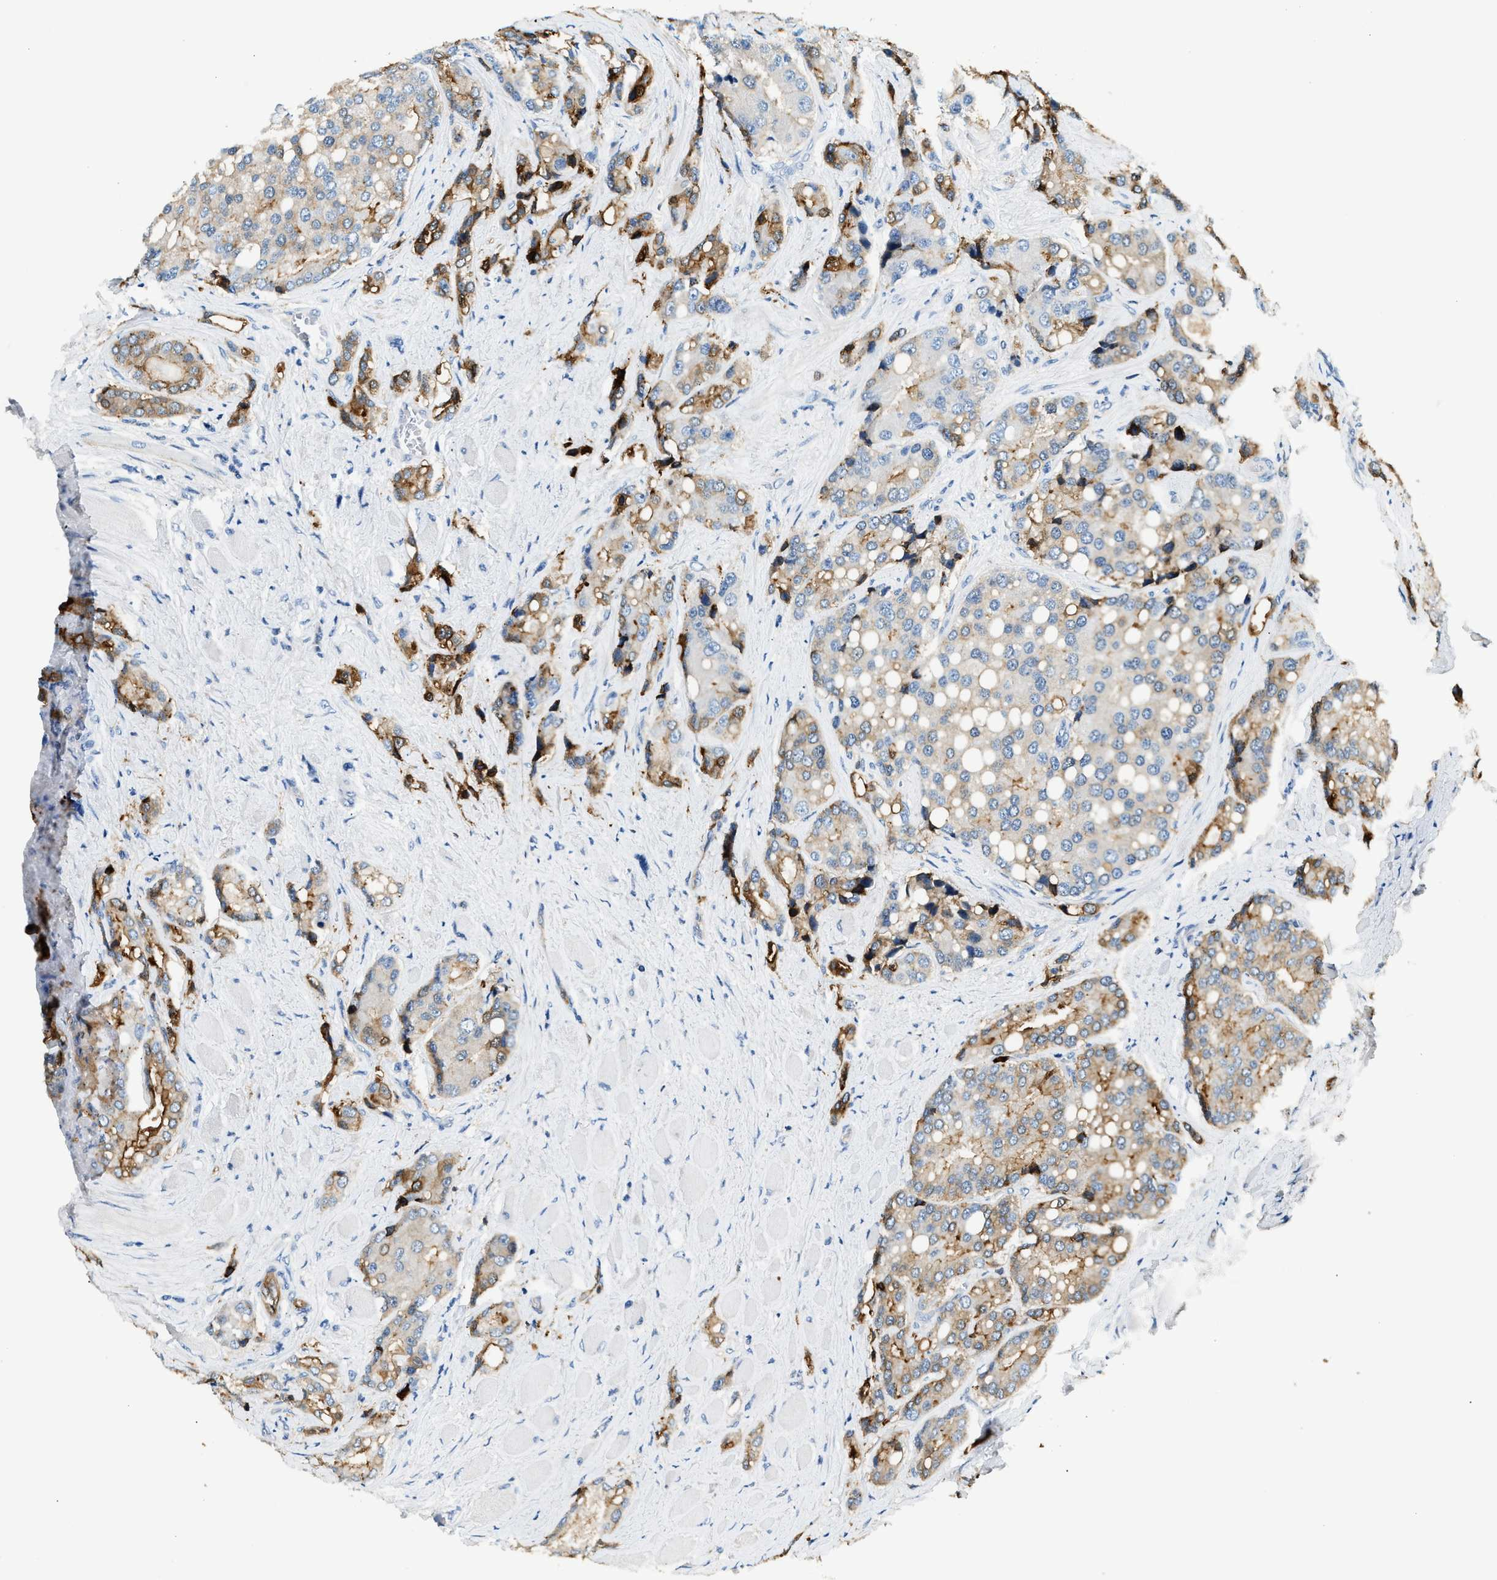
{"staining": {"intensity": "moderate", "quantity": "25%-75%", "location": "cytoplasmic/membranous"}, "tissue": "prostate cancer", "cell_type": "Tumor cells", "image_type": "cancer", "snomed": [{"axis": "morphology", "description": "Adenocarcinoma, High grade"}, {"axis": "topography", "description": "Prostate"}], "caption": "Immunohistochemical staining of prostate cancer displays moderate cytoplasmic/membranous protein expression in approximately 25%-75% of tumor cells. The staining is performed using DAB brown chromogen to label protein expression. The nuclei are counter-stained blue using hematoxylin.", "gene": "ANXA3", "patient": {"sex": "male", "age": 50}}